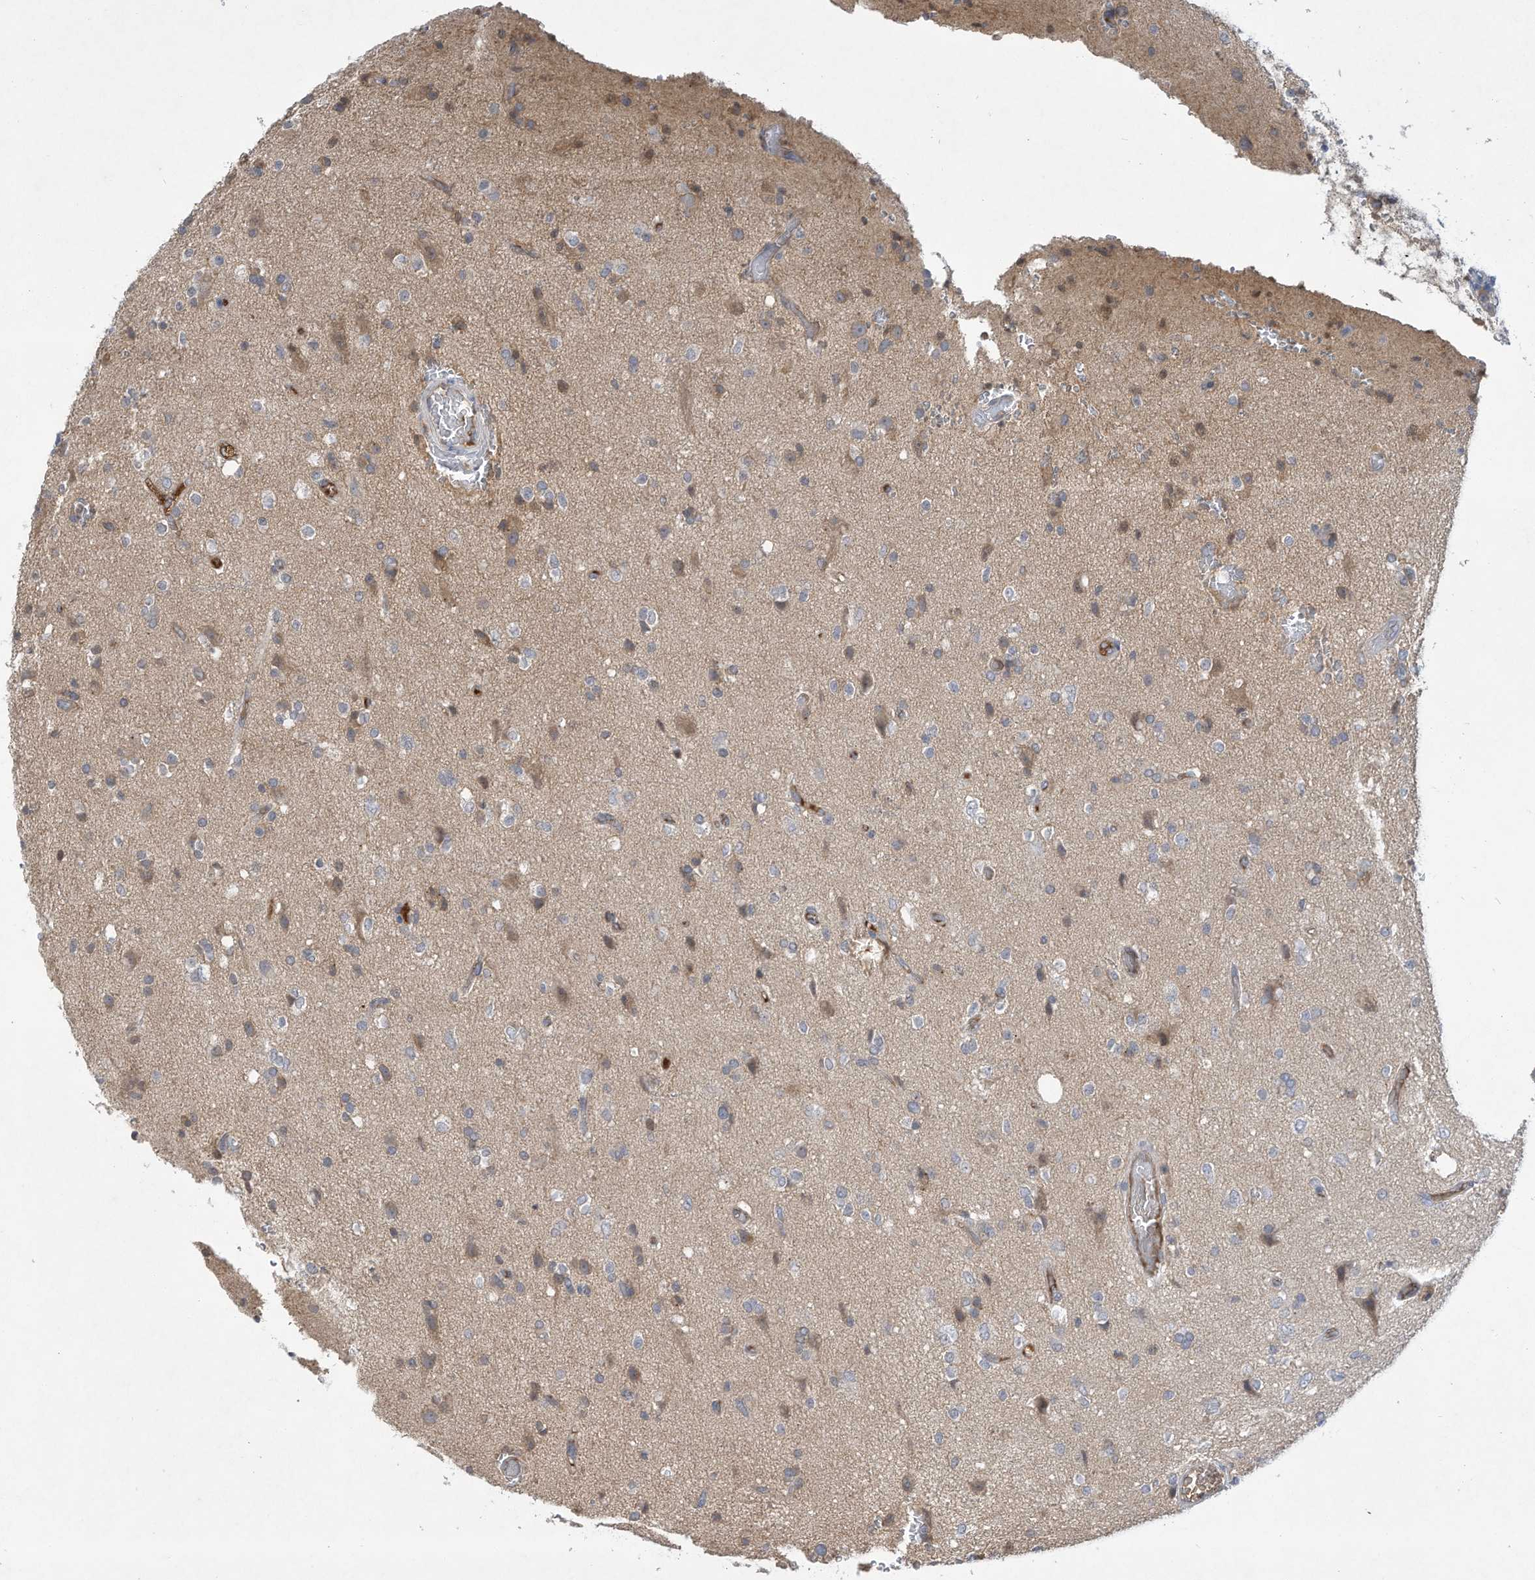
{"staining": {"intensity": "weak", "quantity": "<25%", "location": "cytoplasmic/membranous"}, "tissue": "glioma", "cell_type": "Tumor cells", "image_type": "cancer", "snomed": [{"axis": "morphology", "description": "Glioma, malignant, High grade"}, {"axis": "topography", "description": "Brain"}], "caption": "Protein analysis of glioma demonstrates no significant positivity in tumor cells. (DAB IHC with hematoxylin counter stain).", "gene": "HAS3", "patient": {"sex": "male", "age": 47}}